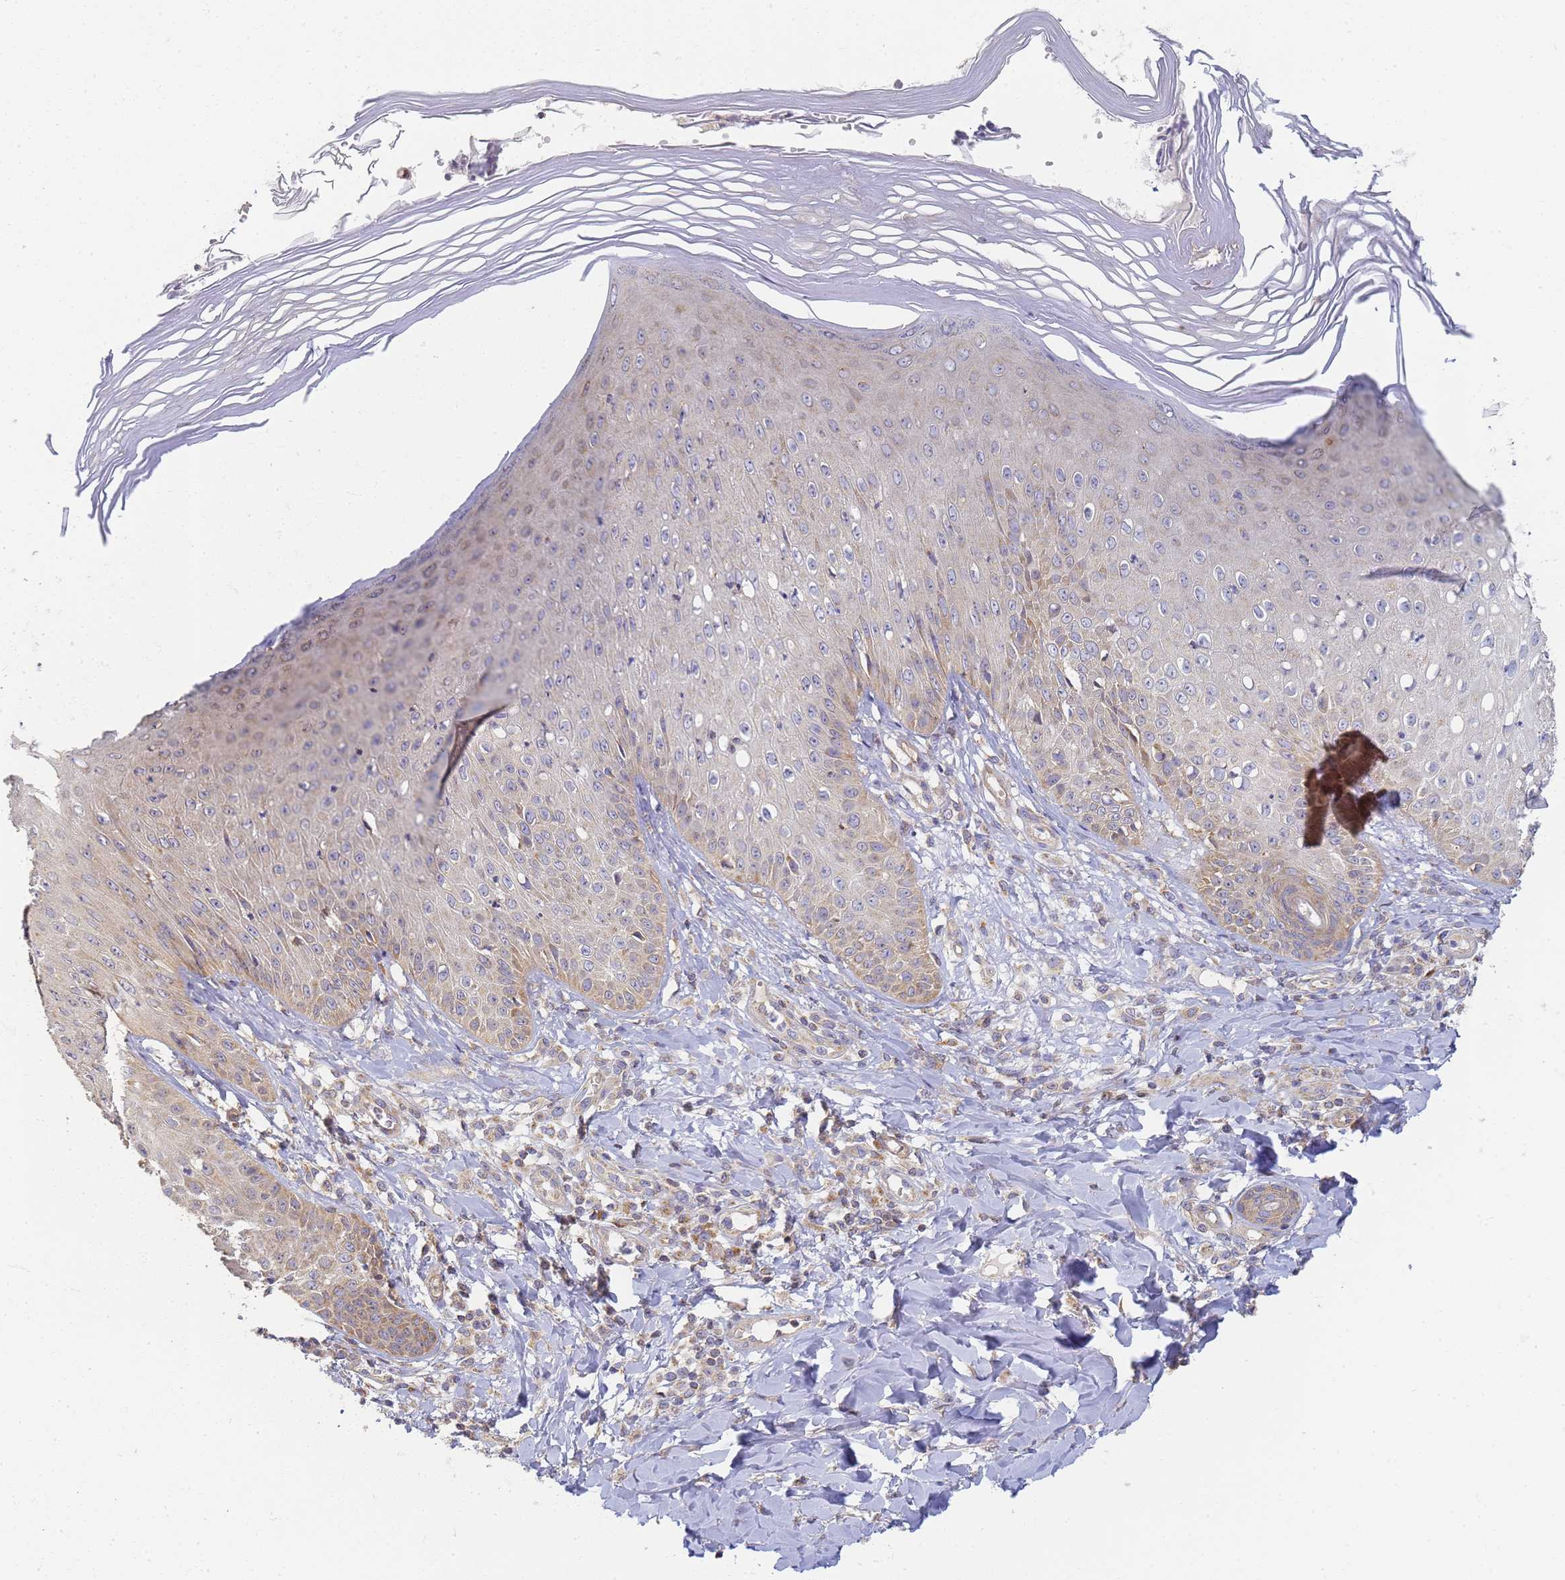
{"staining": {"intensity": "strong", "quantity": "<25%", "location": "cytoplasmic/membranous"}, "tissue": "skin", "cell_type": "Epidermal cells", "image_type": "normal", "snomed": [{"axis": "morphology", "description": "Normal tissue, NOS"}, {"axis": "morphology", "description": "Inflammation, NOS"}, {"axis": "topography", "description": "Soft tissue"}, {"axis": "topography", "description": "Anal"}], "caption": "Benign skin exhibits strong cytoplasmic/membranous positivity in about <25% of epidermal cells (Stains: DAB (3,3'-diaminobenzidine) in brown, nuclei in blue, Microscopy: brightfield microscopy at high magnification)..", "gene": "UTP23", "patient": {"sex": "female", "age": 15}}